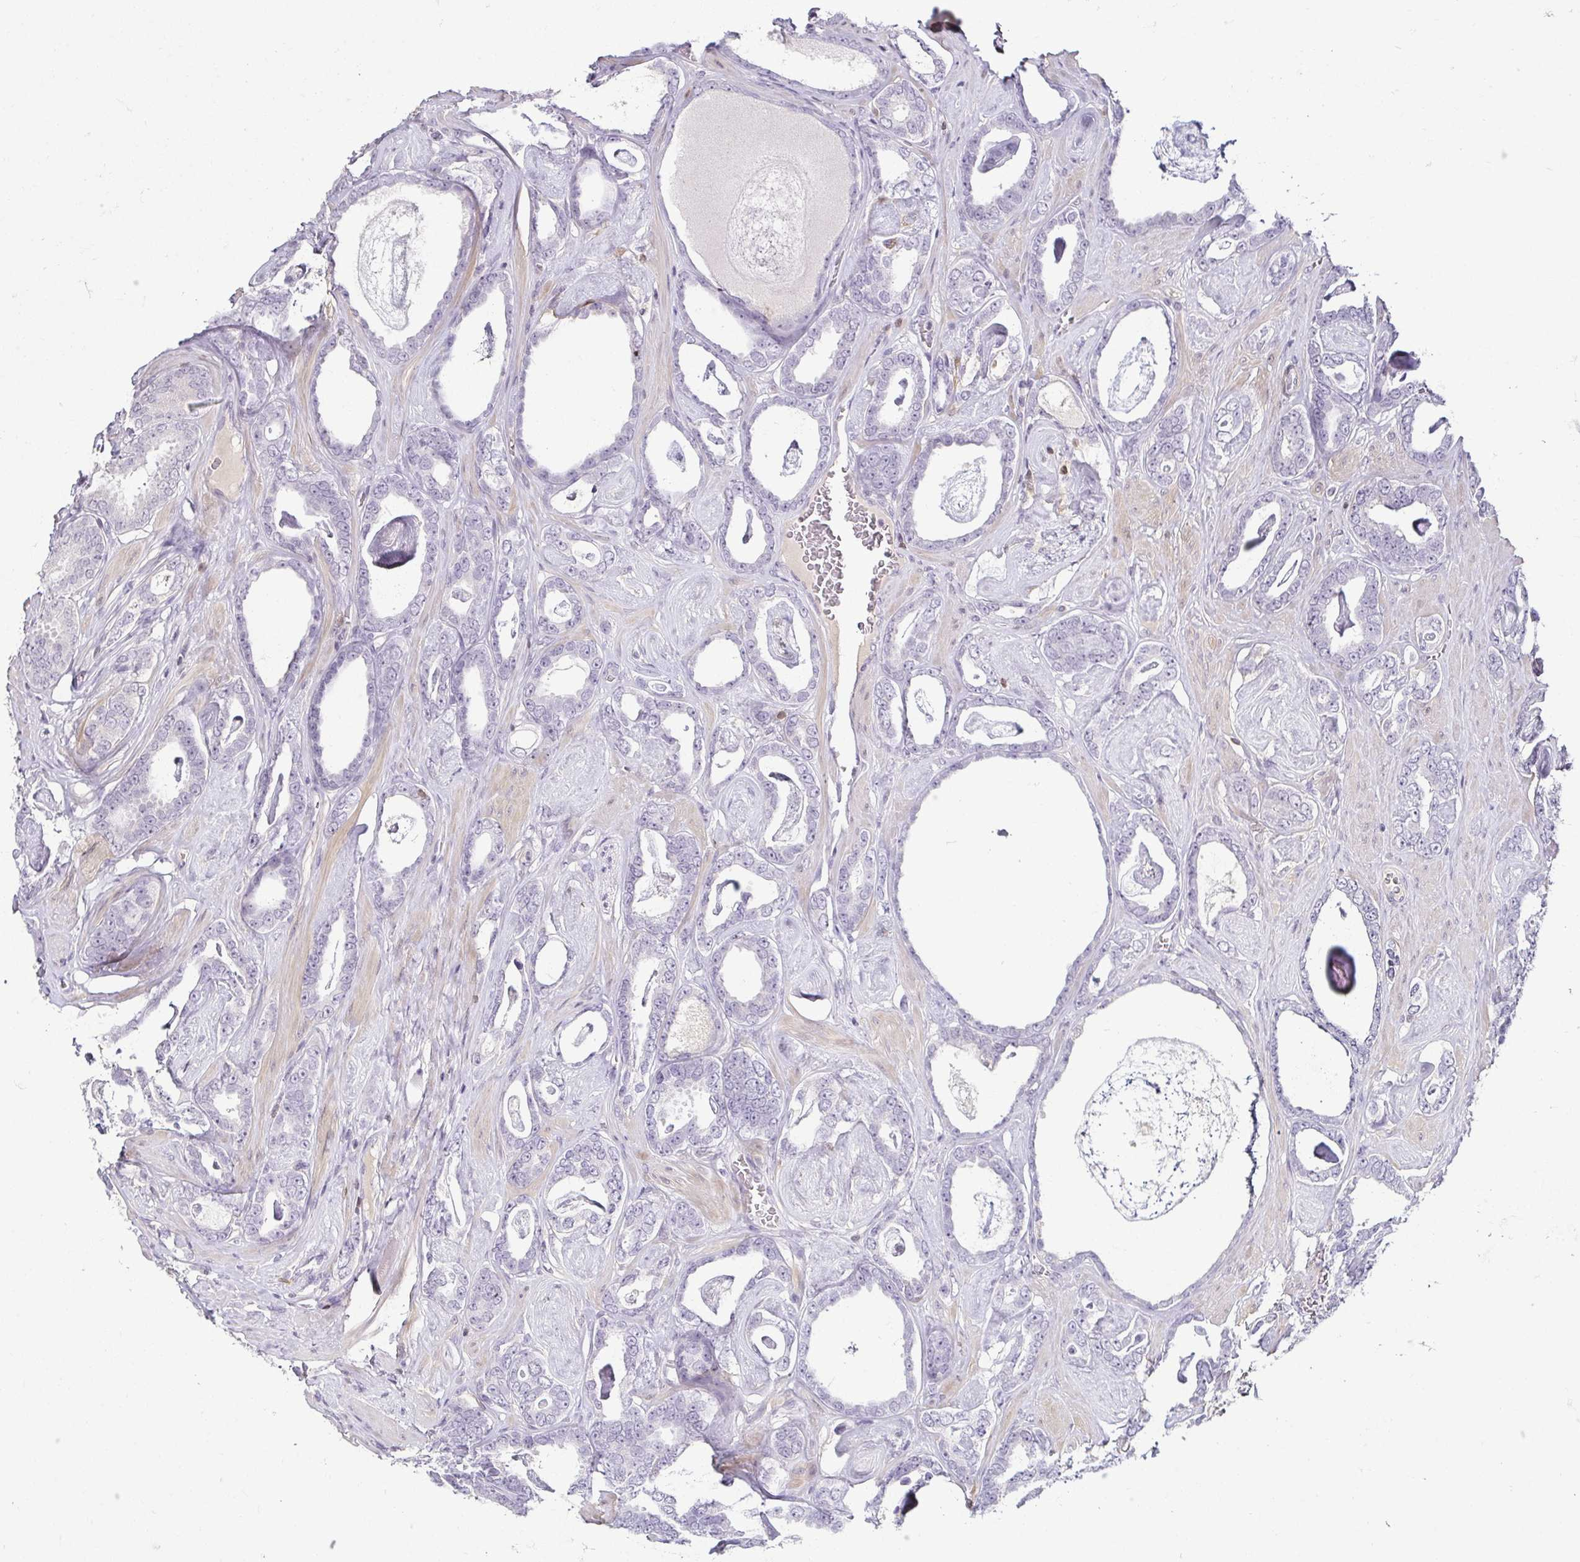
{"staining": {"intensity": "negative", "quantity": "none", "location": "none"}, "tissue": "prostate cancer", "cell_type": "Tumor cells", "image_type": "cancer", "snomed": [{"axis": "morphology", "description": "Adenocarcinoma, High grade"}, {"axis": "topography", "description": "Prostate"}], "caption": "Prostate high-grade adenocarcinoma stained for a protein using immunohistochemistry (IHC) exhibits no positivity tumor cells.", "gene": "HOPX", "patient": {"sex": "male", "age": 63}}